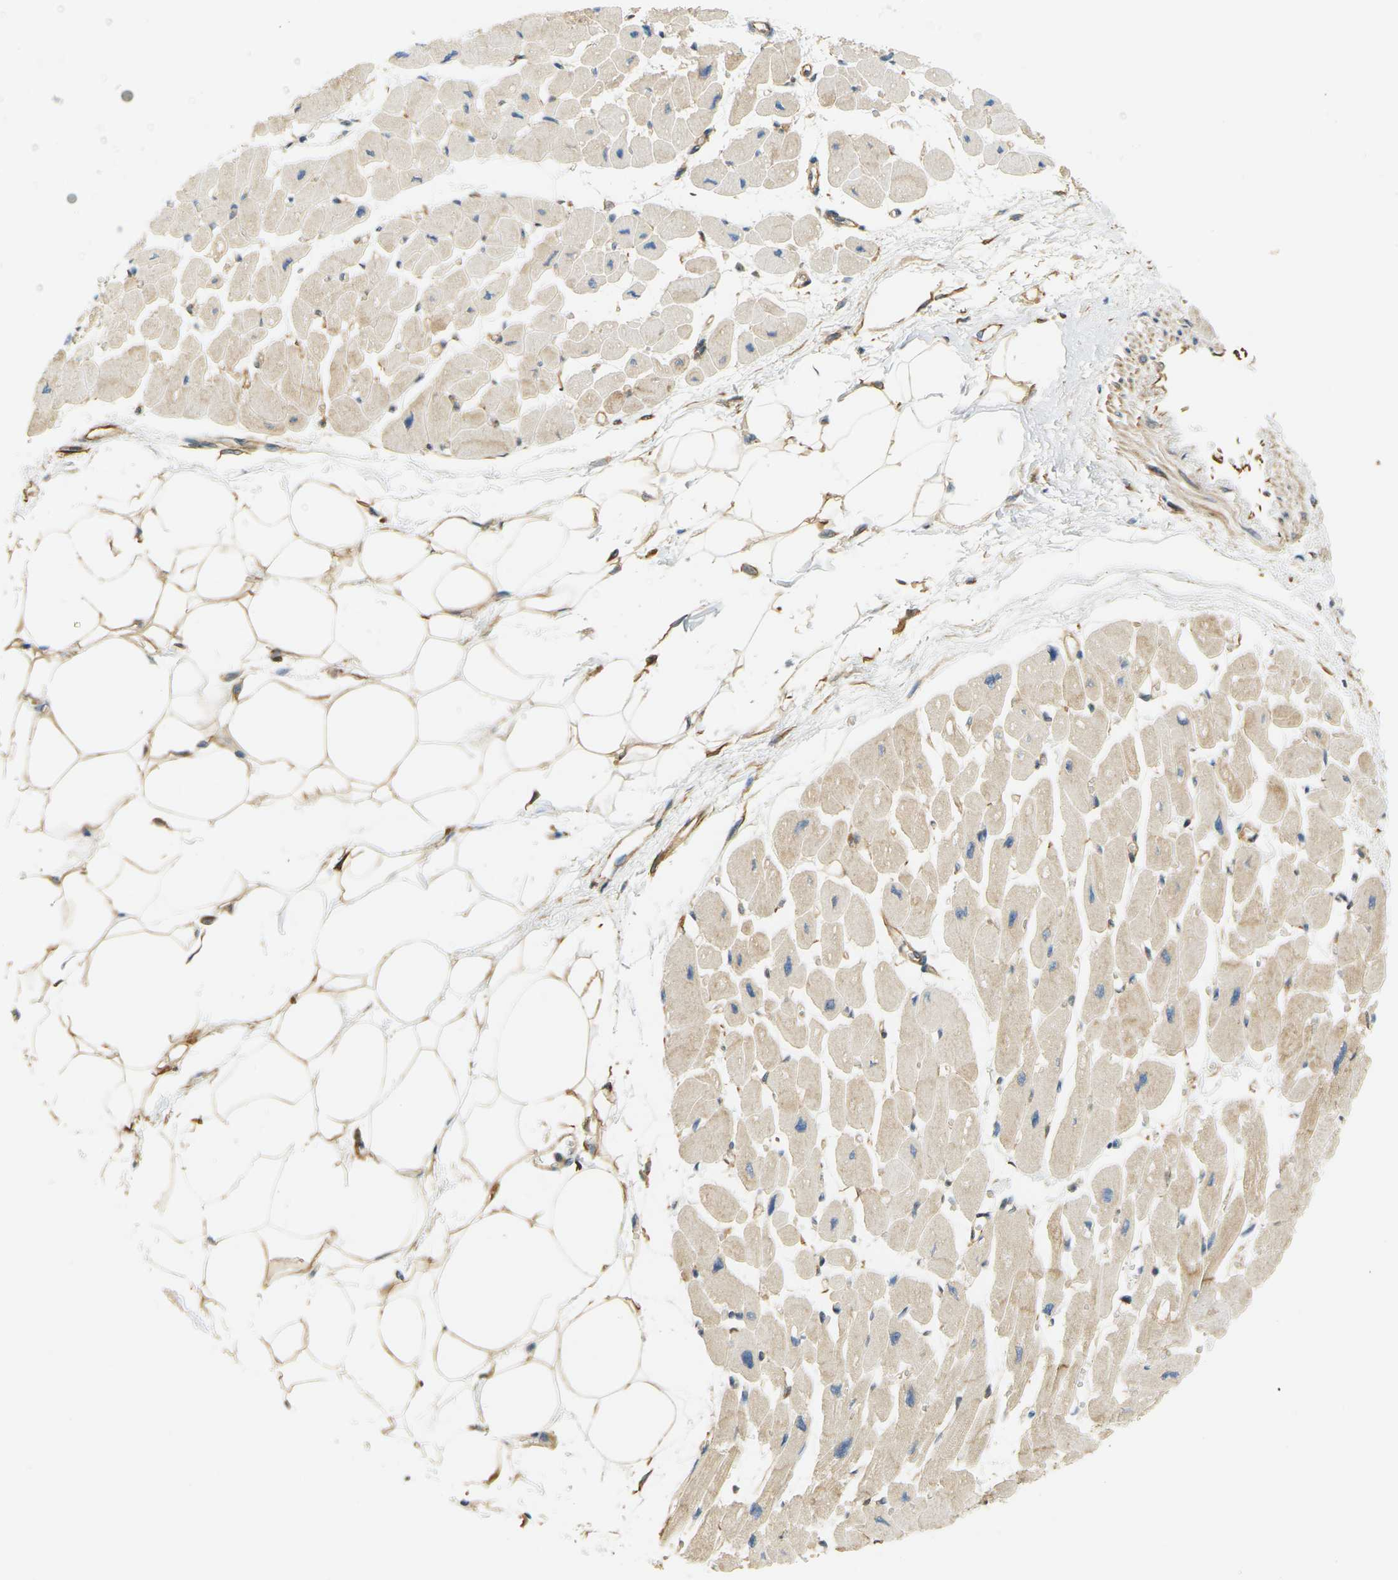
{"staining": {"intensity": "moderate", "quantity": ">75%", "location": "cytoplasmic/membranous"}, "tissue": "heart muscle", "cell_type": "Cardiomyocytes", "image_type": "normal", "snomed": [{"axis": "morphology", "description": "Normal tissue, NOS"}, {"axis": "topography", "description": "Heart"}], "caption": "The immunohistochemical stain labels moderate cytoplasmic/membranous expression in cardiomyocytes of unremarkable heart muscle.", "gene": "CYTH3", "patient": {"sex": "female", "age": 54}}